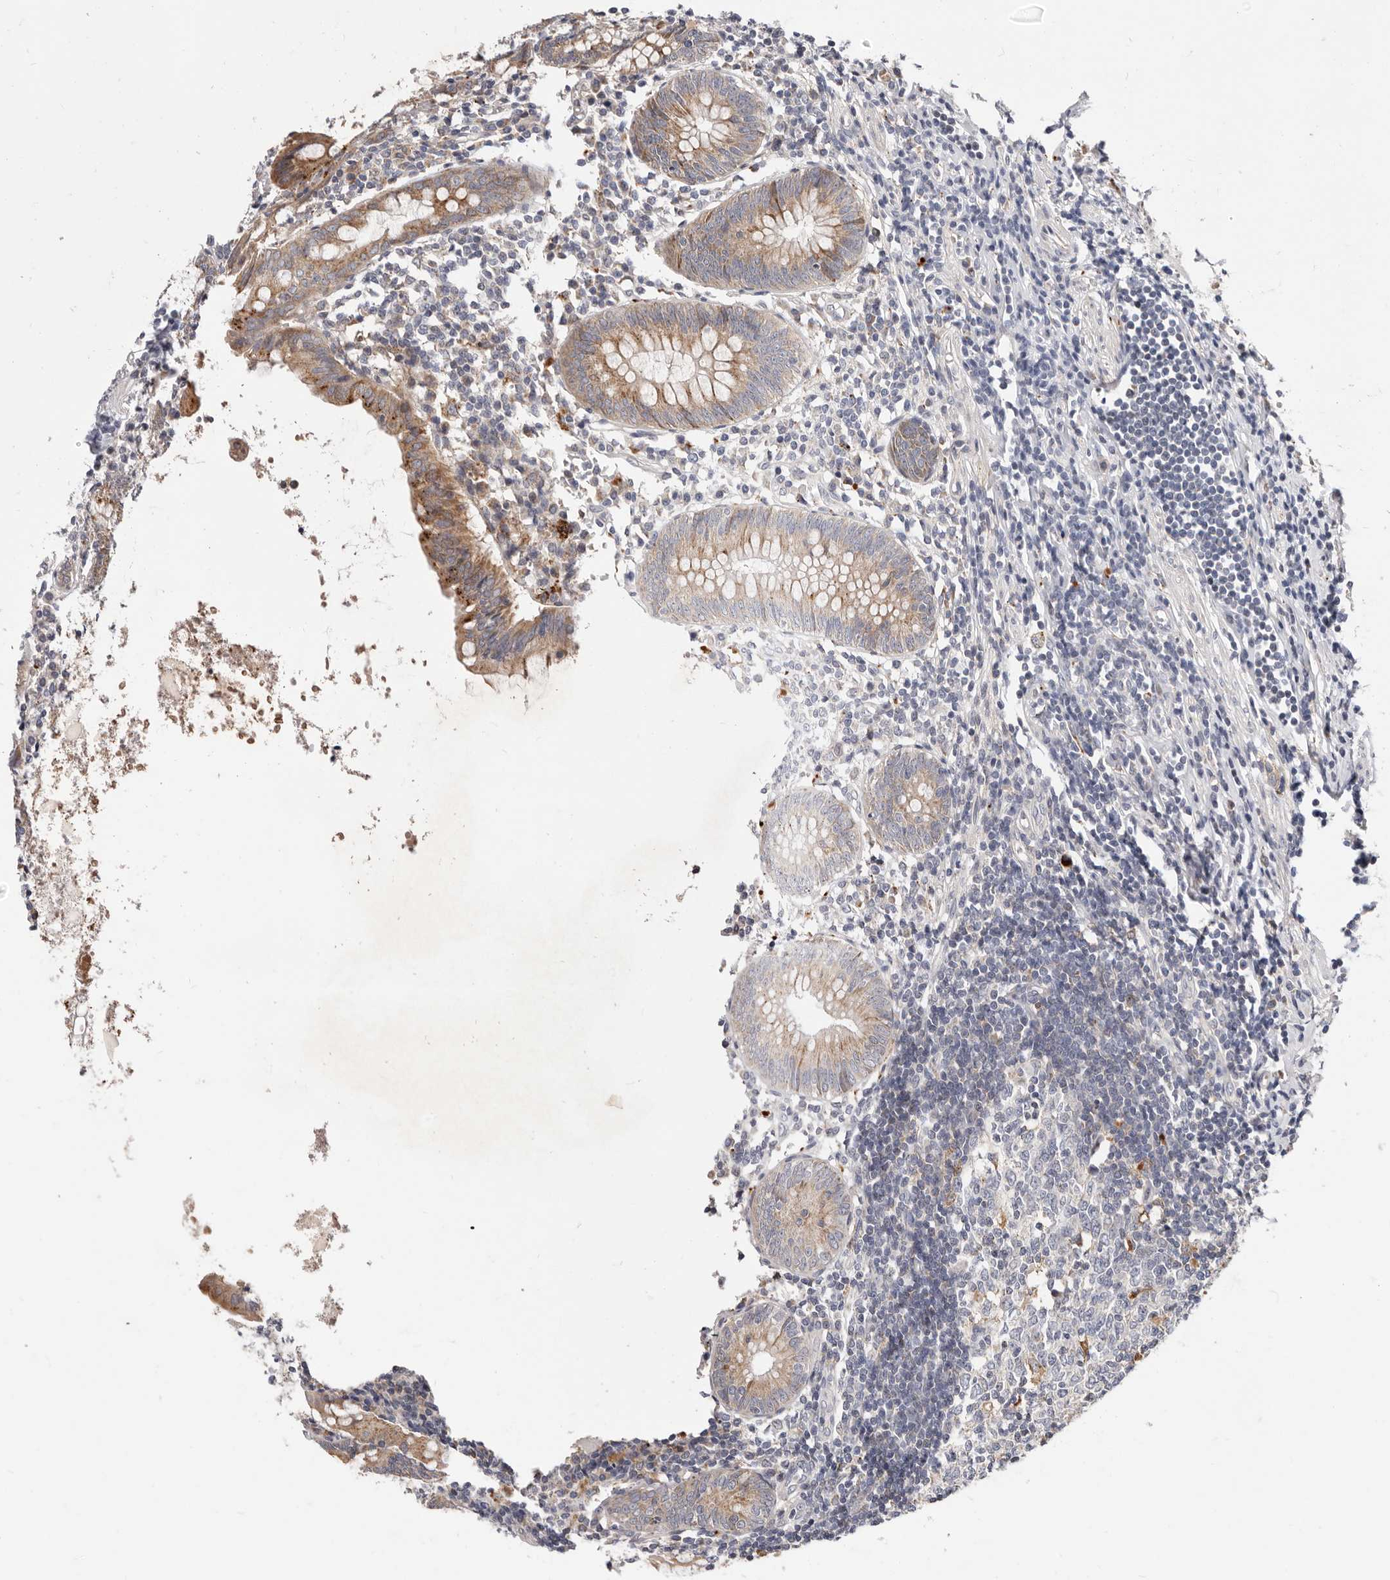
{"staining": {"intensity": "moderate", "quantity": ">75%", "location": "cytoplasmic/membranous"}, "tissue": "appendix", "cell_type": "Glandular cells", "image_type": "normal", "snomed": [{"axis": "morphology", "description": "Normal tissue, NOS"}, {"axis": "topography", "description": "Appendix"}], "caption": "This micrograph shows IHC staining of unremarkable human appendix, with medium moderate cytoplasmic/membranous expression in about >75% of glandular cells.", "gene": "TOR3A", "patient": {"sex": "female", "age": 54}}